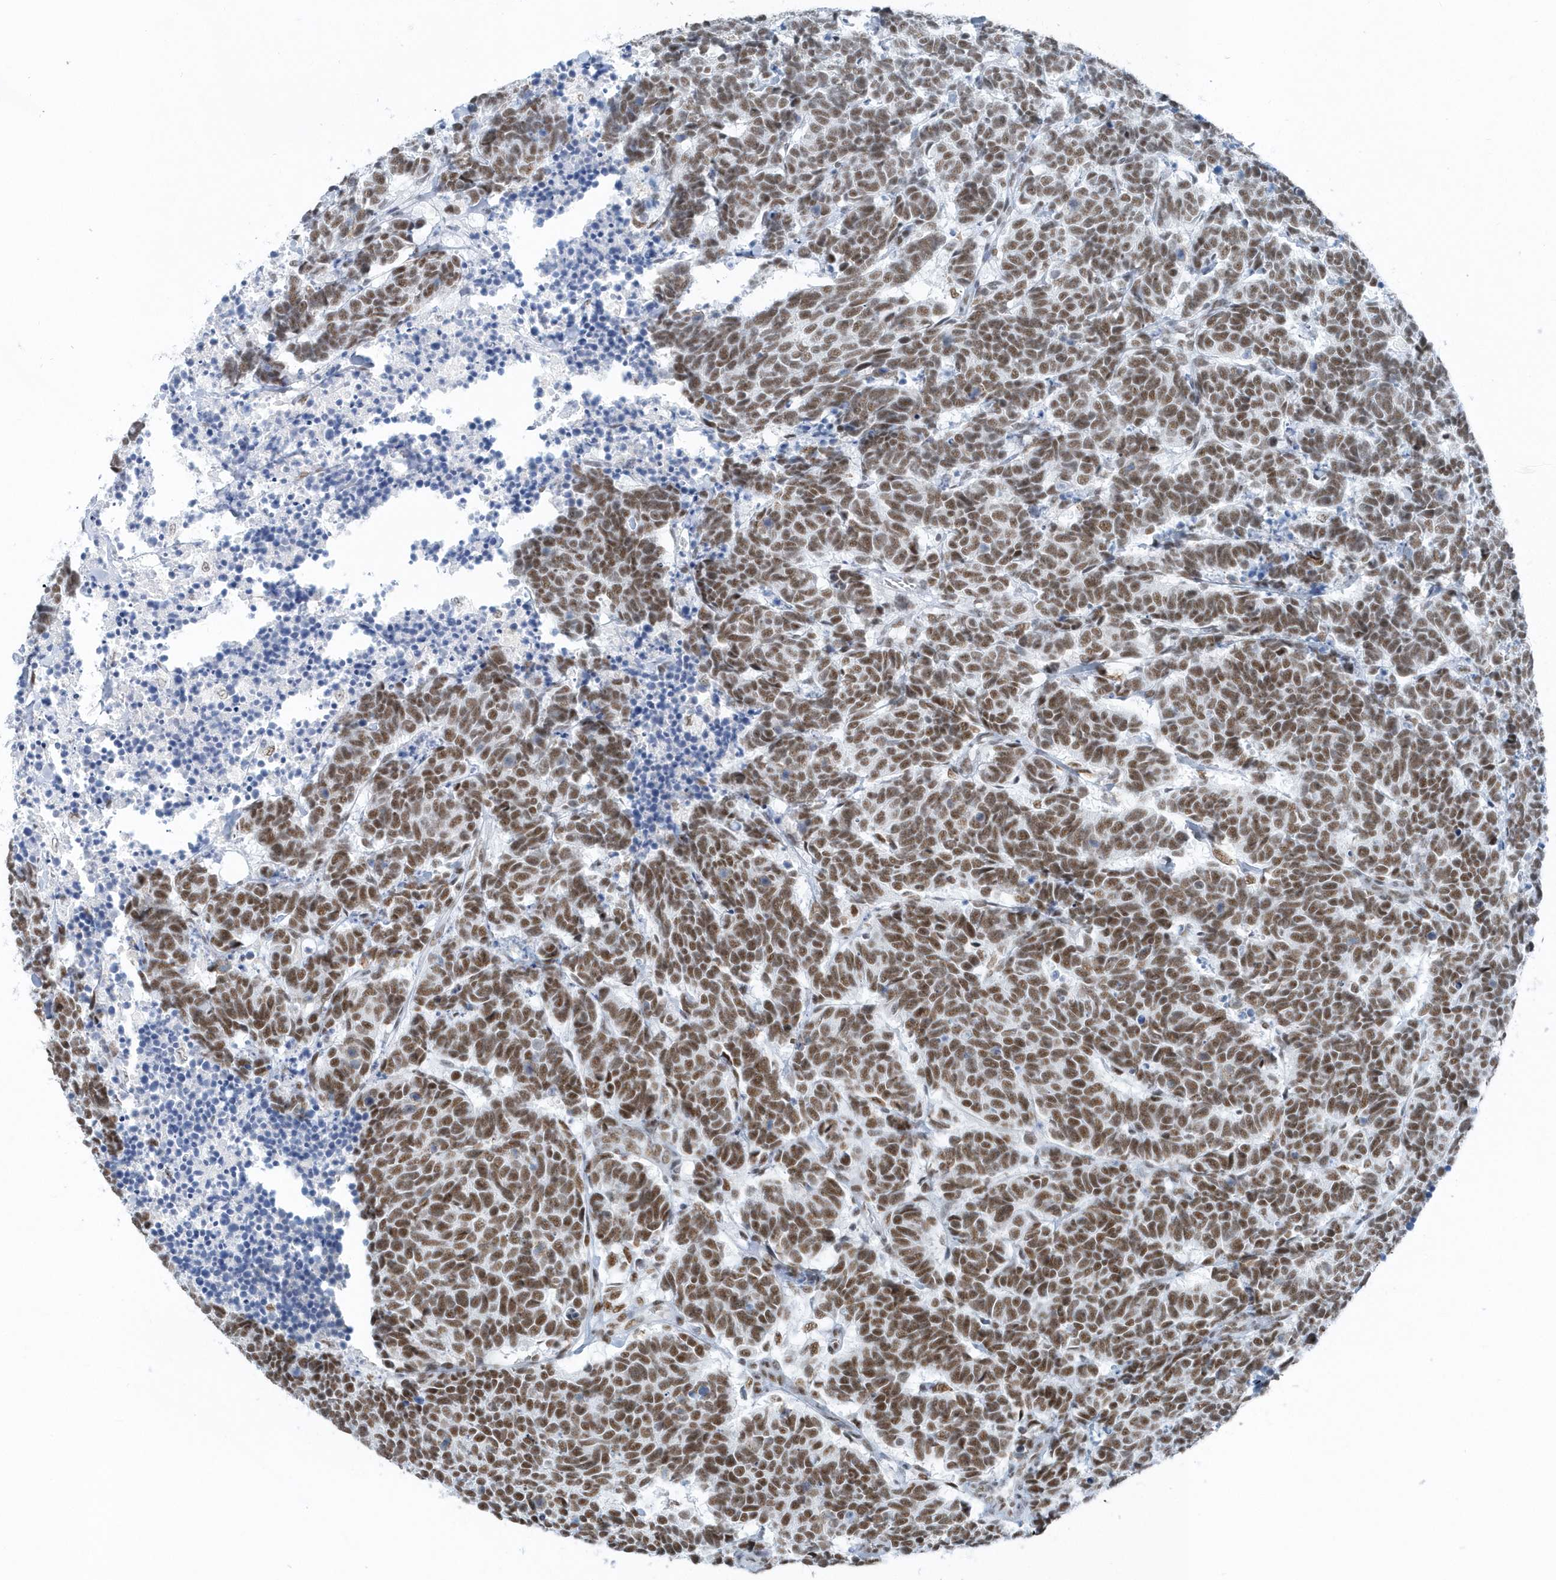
{"staining": {"intensity": "strong", "quantity": ">75%", "location": "nuclear"}, "tissue": "carcinoid", "cell_type": "Tumor cells", "image_type": "cancer", "snomed": [{"axis": "morphology", "description": "Carcinoma, NOS"}, {"axis": "morphology", "description": "Carcinoid, malignant, NOS"}, {"axis": "topography", "description": "Urinary bladder"}], "caption": "Immunohistochemical staining of carcinoid exhibits high levels of strong nuclear positivity in approximately >75% of tumor cells.", "gene": "FIP1L1", "patient": {"sex": "male", "age": 57}}